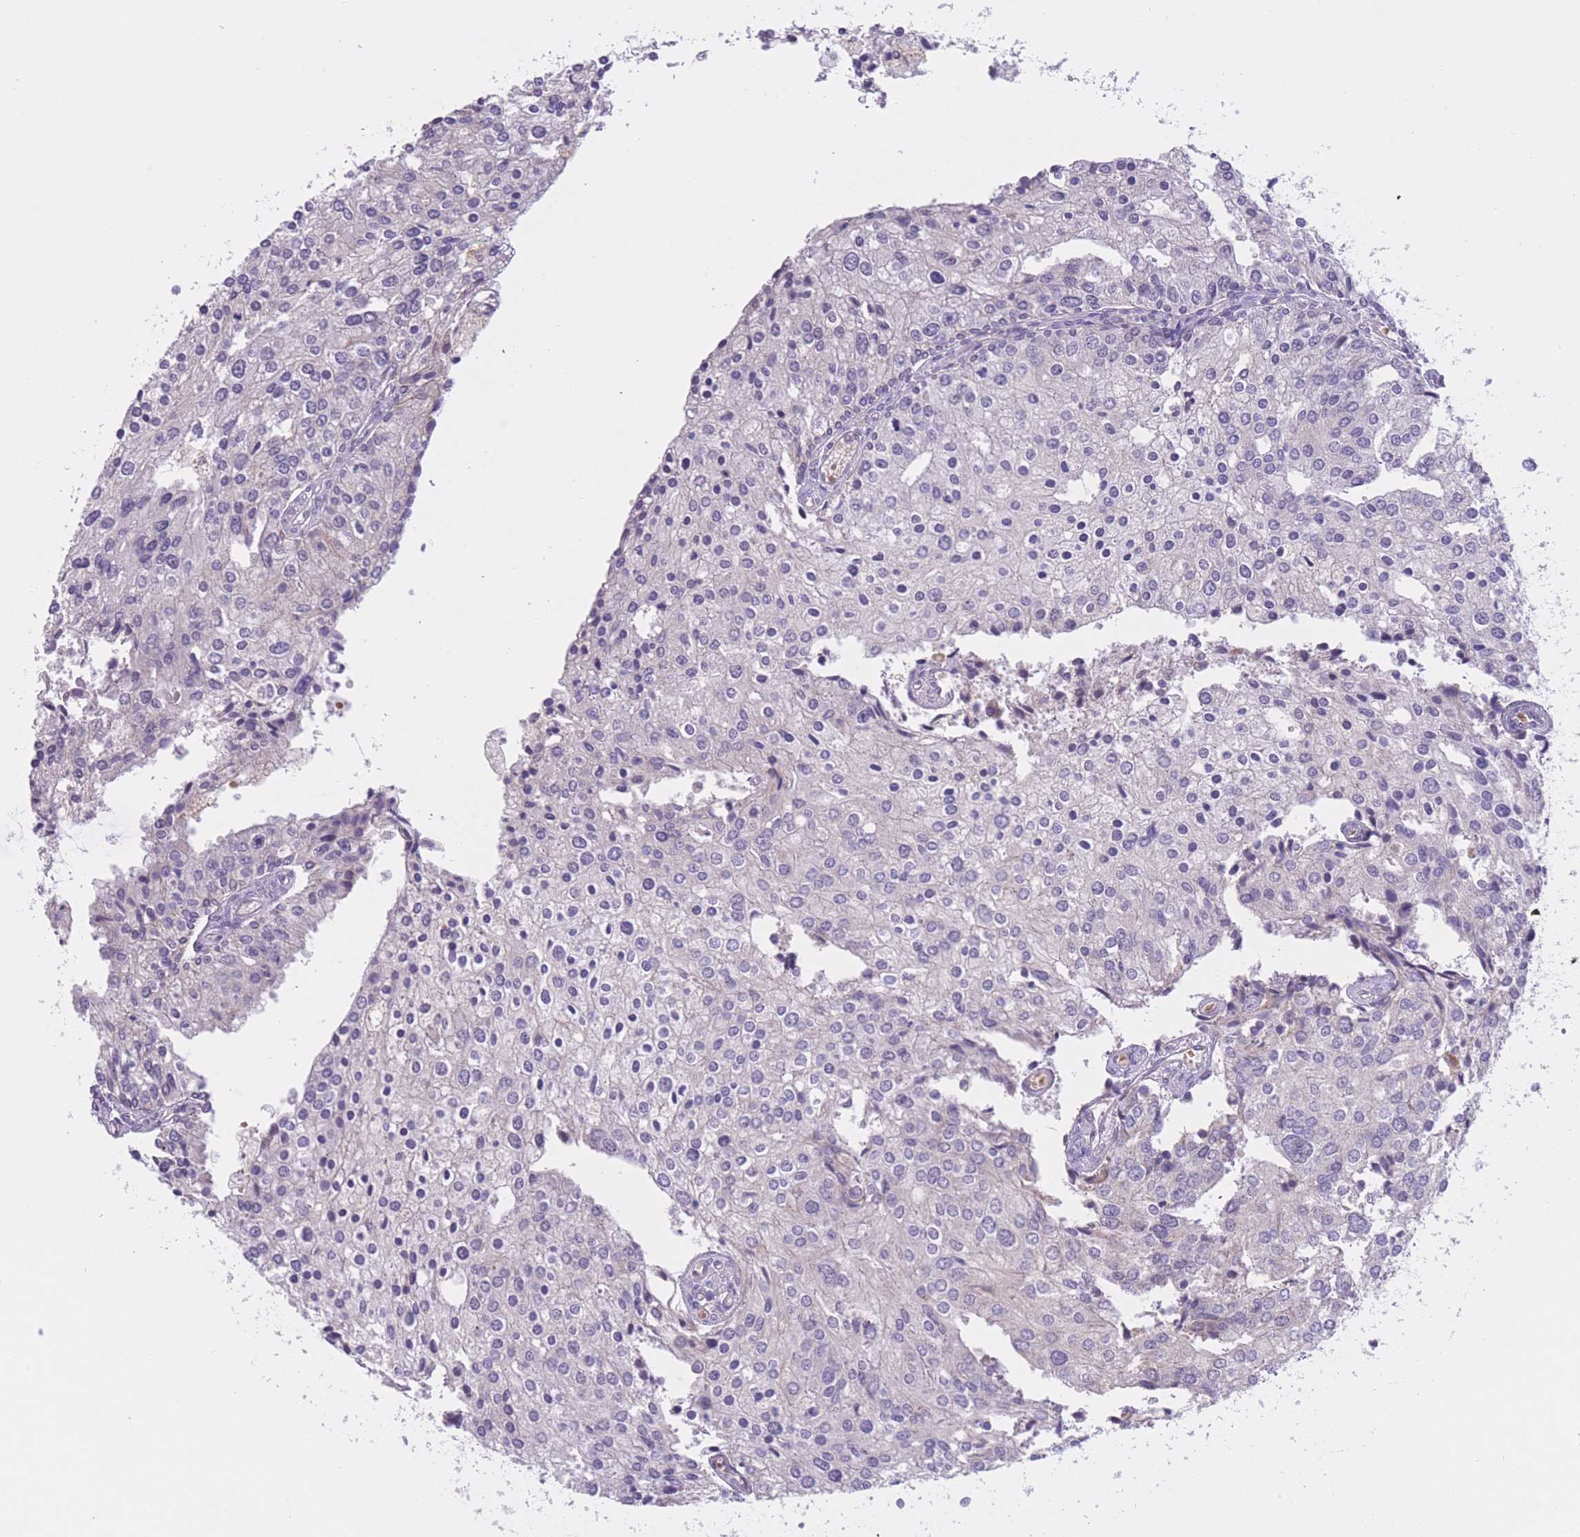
{"staining": {"intensity": "negative", "quantity": "none", "location": "none"}, "tissue": "prostate cancer", "cell_type": "Tumor cells", "image_type": "cancer", "snomed": [{"axis": "morphology", "description": "Adenocarcinoma, High grade"}, {"axis": "topography", "description": "Prostate"}], "caption": "Immunohistochemistry of human high-grade adenocarcinoma (prostate) displays no expression in tumor cells.", "gene": "FUT5", "patient": {"sex": "male", "age": 62}}